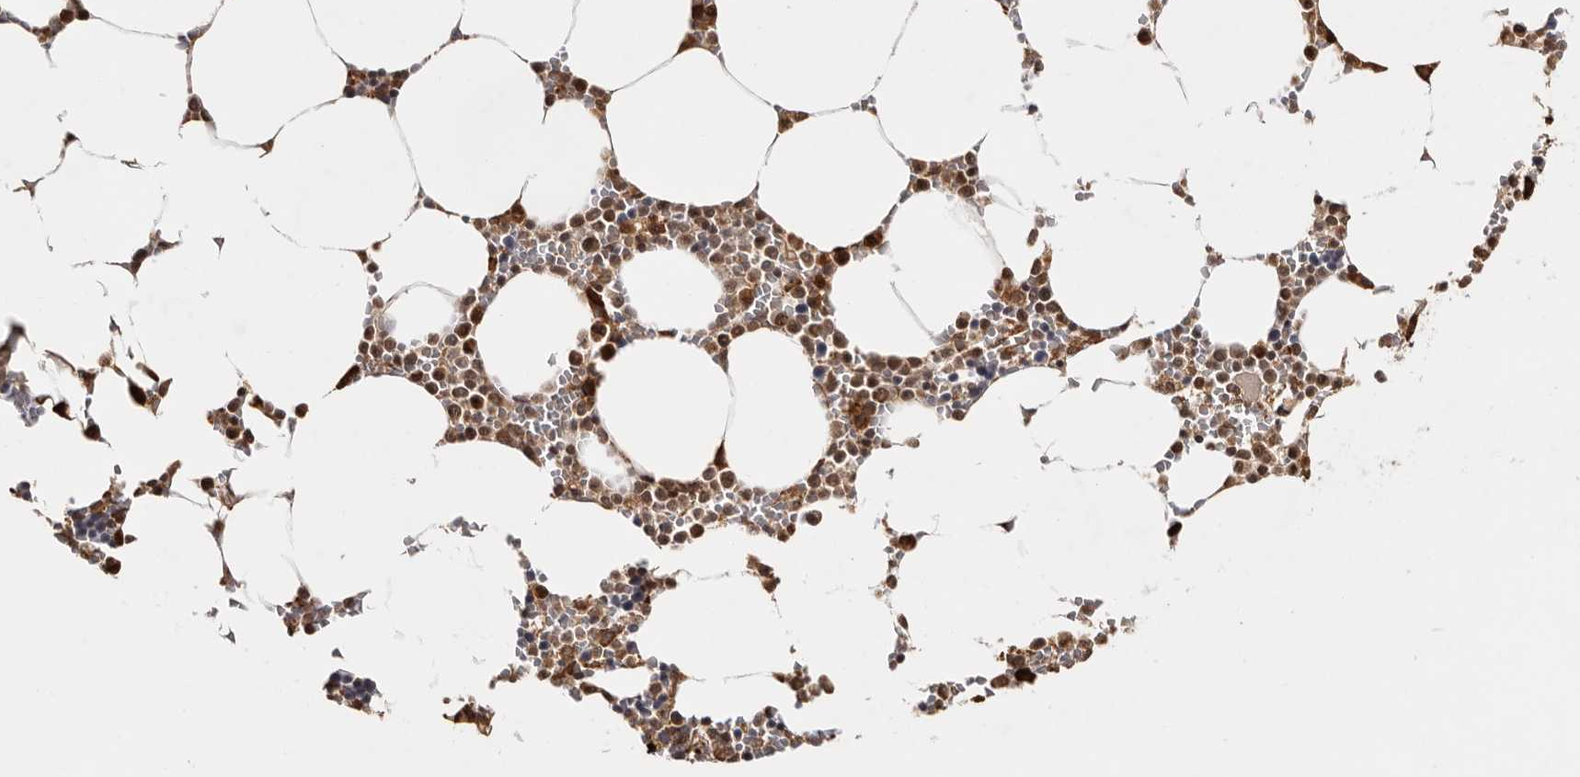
{"staining": {"intensity": "moderate", "quantity": ">75%", "location": "cytoplasmic/membranous,nuclear"}, "tissue": "bone marrow", "cell_type": "Hematopoietic cells", "image_type": "normal", "snomed": [{"axis": "morphology", "description": "Normal tissue, NOS"}, {"axis": "topography", "description": "Bone marrow"}], "caption": "Bone marrow stained for a protein (brown) shows moderate cytoplasmic/membranous,nuclear positive staining in about >75% of hematopoietic cells.", "gene": "ZNF83", "patient": {"sex": "male", "age": 70}}